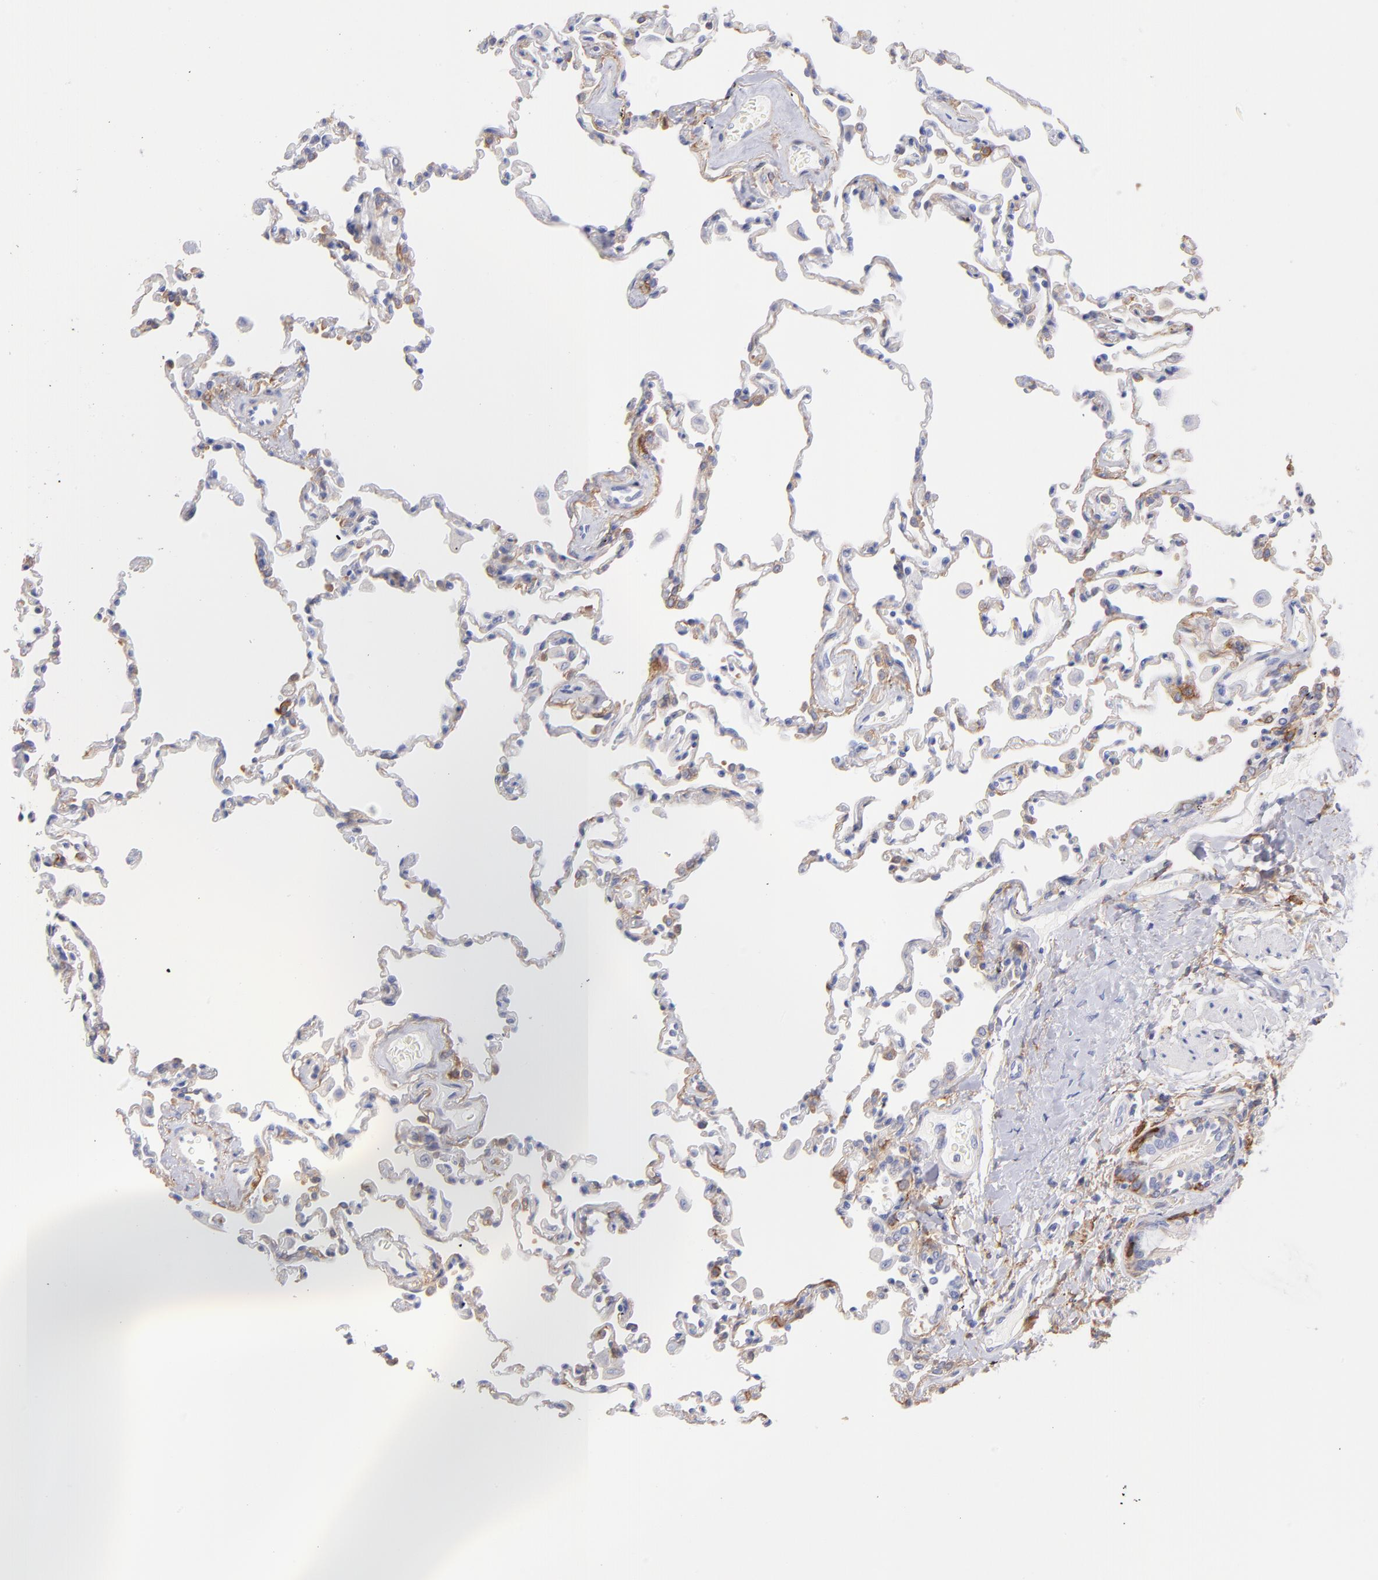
{"staining": {"intensity": "weak", "quantity": "25%-75%", "location": "cytoplasmic/membranous"}, "tissue": "lung", "cell_type": "Alveolar cells", "image_type": "normal", "snomed": [{"axis": "morphology", "description": "Normal tissue, NOS"}, {"axis": "topography", "description": "Lung"}], "caption": "Alveolar cells show weak cytoplasmic/membranous expression in approximately 25%-75% of cells in benign lung. (DAB = brown stain, brightfield microscopy at high magnification).", "gene": "PRKCA", "patient": {"sex": "male", "age": 59}}